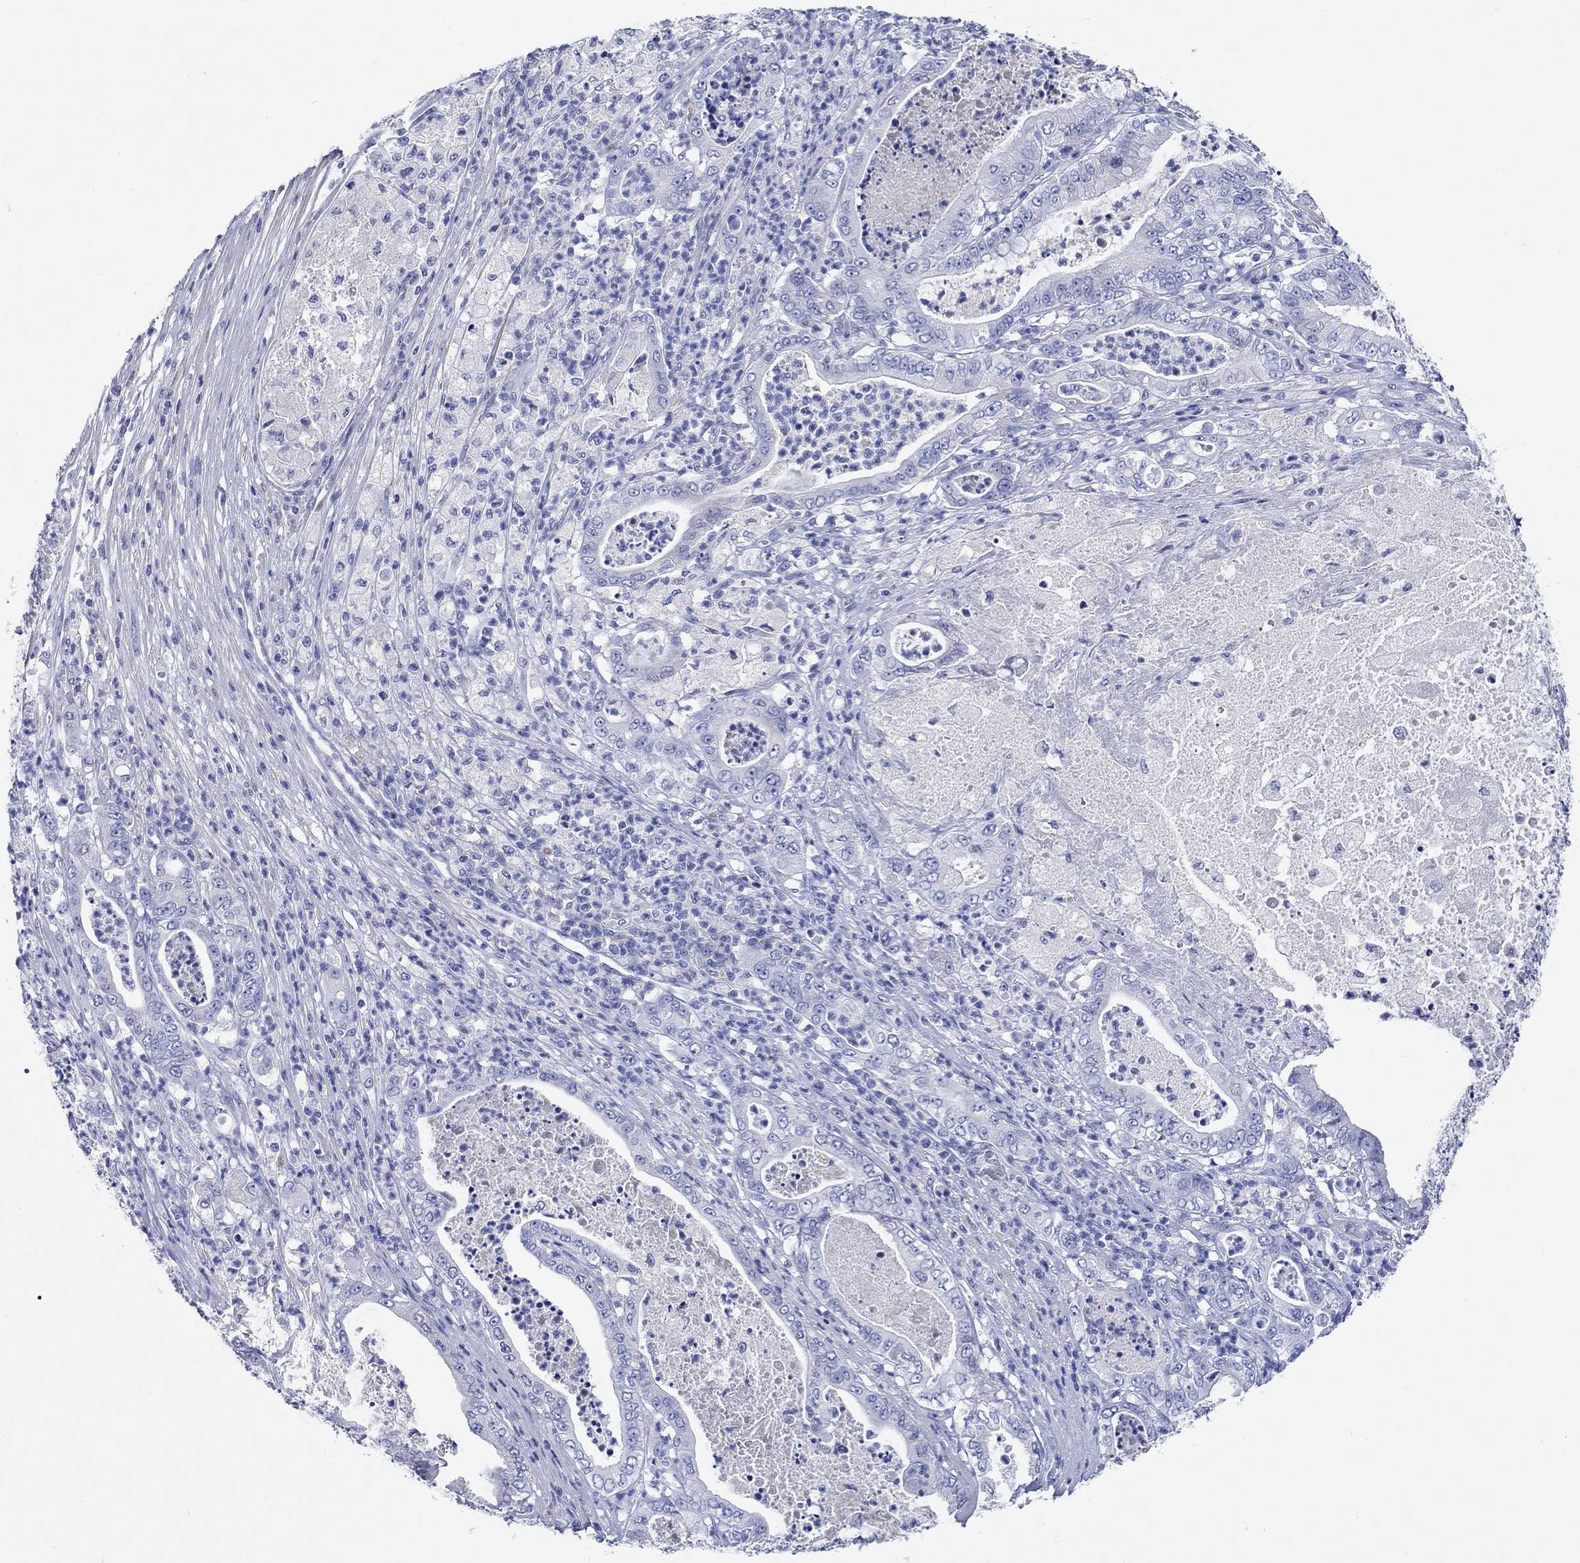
{"staining": {"intensity": "negative", "quantity": "none", "location": "none"}, "tissue": "pancreatic cancer", "cell_type": "Tumor cells", "image_type": "cancer", "snomed": [{"axis": "morphology", "description": "Adenocarcinoma, NOS"}, {"axis": "topography", "description": "Pancreas"}], "caption": "An immunohistochemistry image of adenocarcinoma (pancreatic) is shown. There is no staining in tumor cells of adenocarcinoma (pancreatic).", "gene": "SHISA4", "patient": {"sex": "male", "age": 71}}